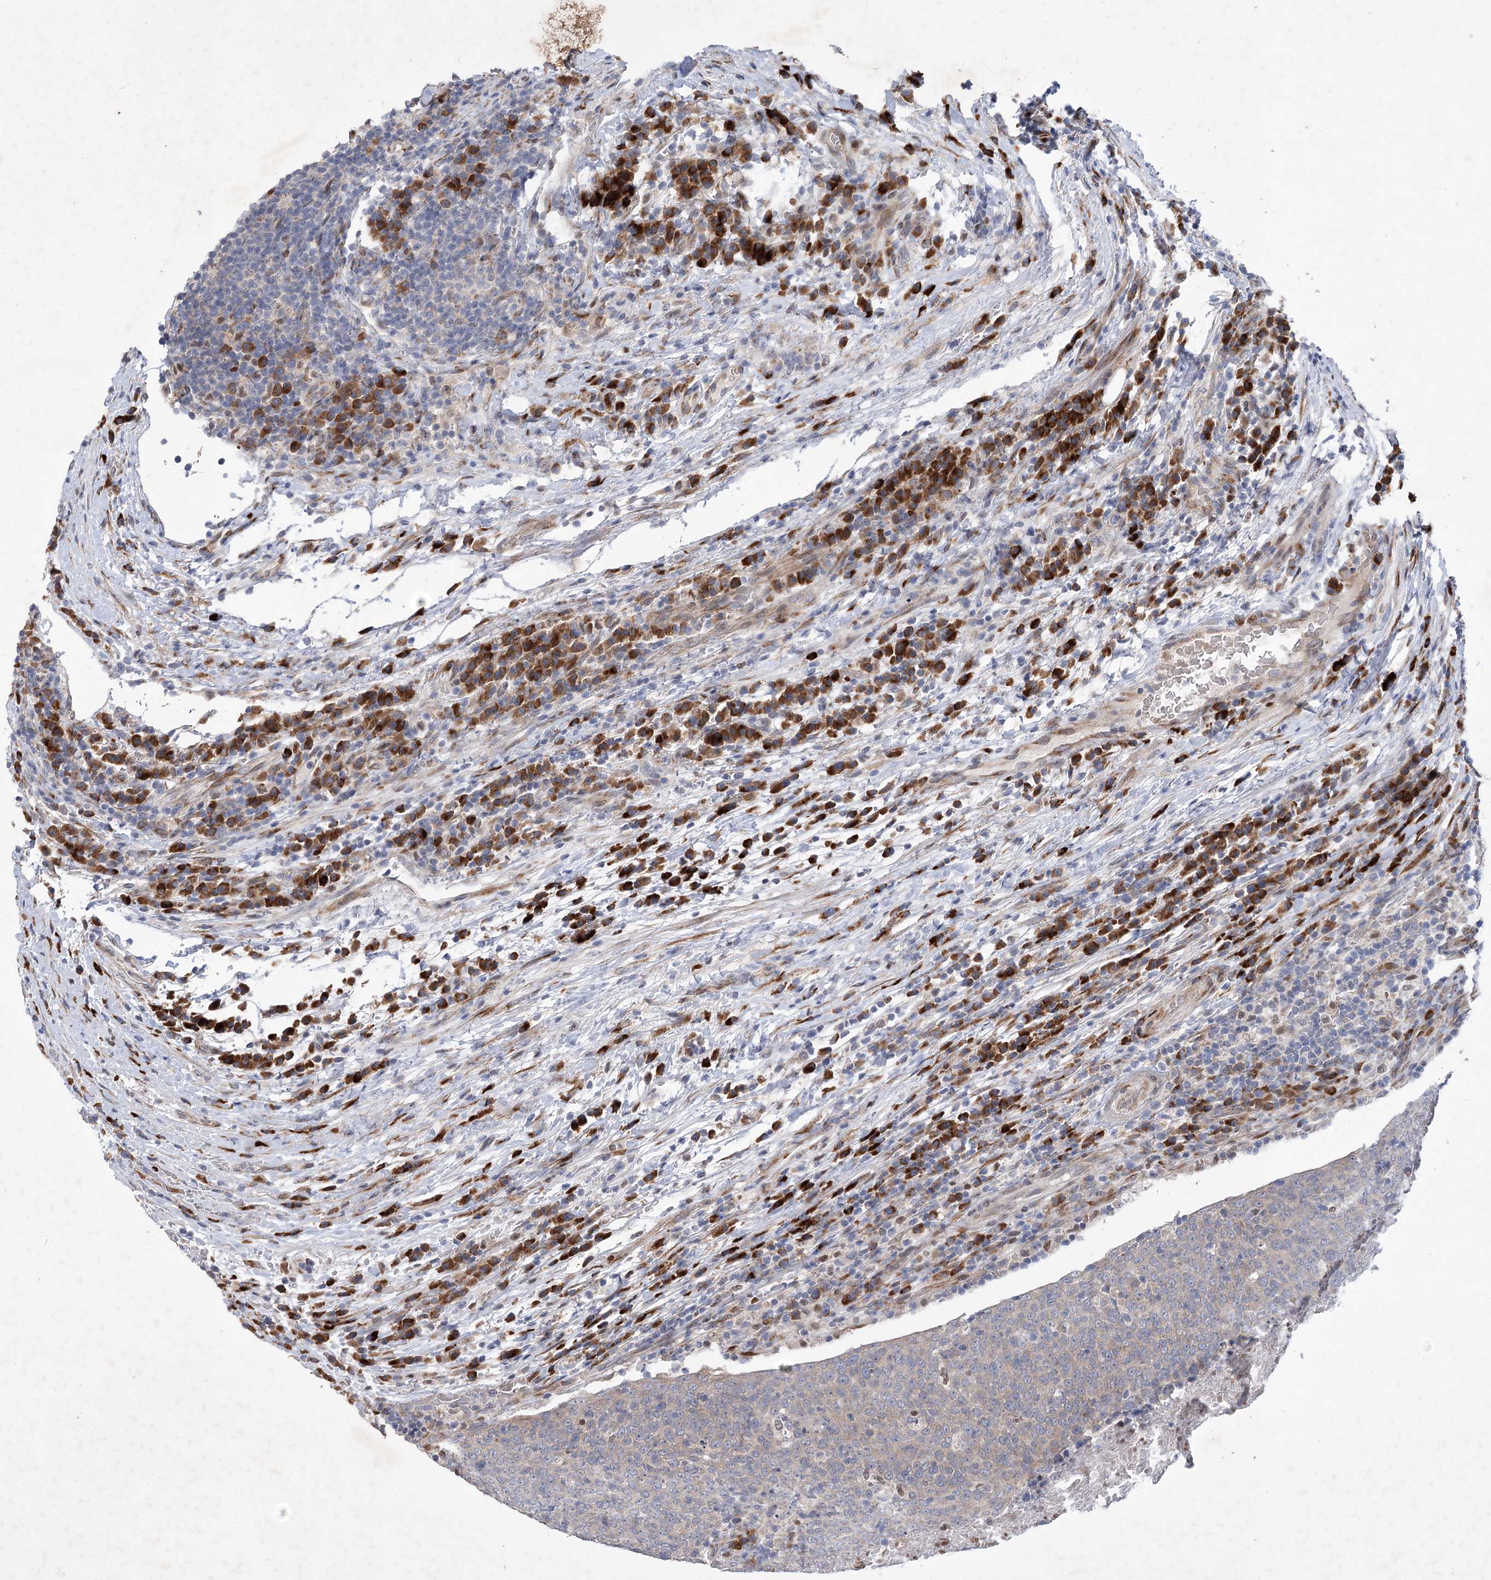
{"staining": {"intensity": "weak", "quantity": ">75%", "location": "cytoplasmic/membranous"}, "tissue": "head and neck cancer", "cell_type": "Tumor cells", "image_type": "cancer", "snomed": [{"axis": "morphology", "description": "Squamous cell carcinoma, NOS"}, {"axis": "morphology", "description": "Squamous cell carcinoma, metastatic, NOS"}, {"axis": "topography", "description": "Lymph node"}, {"axis": "topography", "description": "Head-Neck"}], "caption": "Metastatic squamous cell carcinoma (head and neck) tissue demonstrates weak cytoplasmic/membranous expression in about >75% of tumor cells, visualized by immunohistochemistry. The protein of interest is stained brown, and the nuclei are stained in blue (DAB (3,3'-diaminobenzidine) IHC with brightfield microscopy, high magnification).", "gene": "GCNT4", "patient": {"sex": "male", "age": 62}}